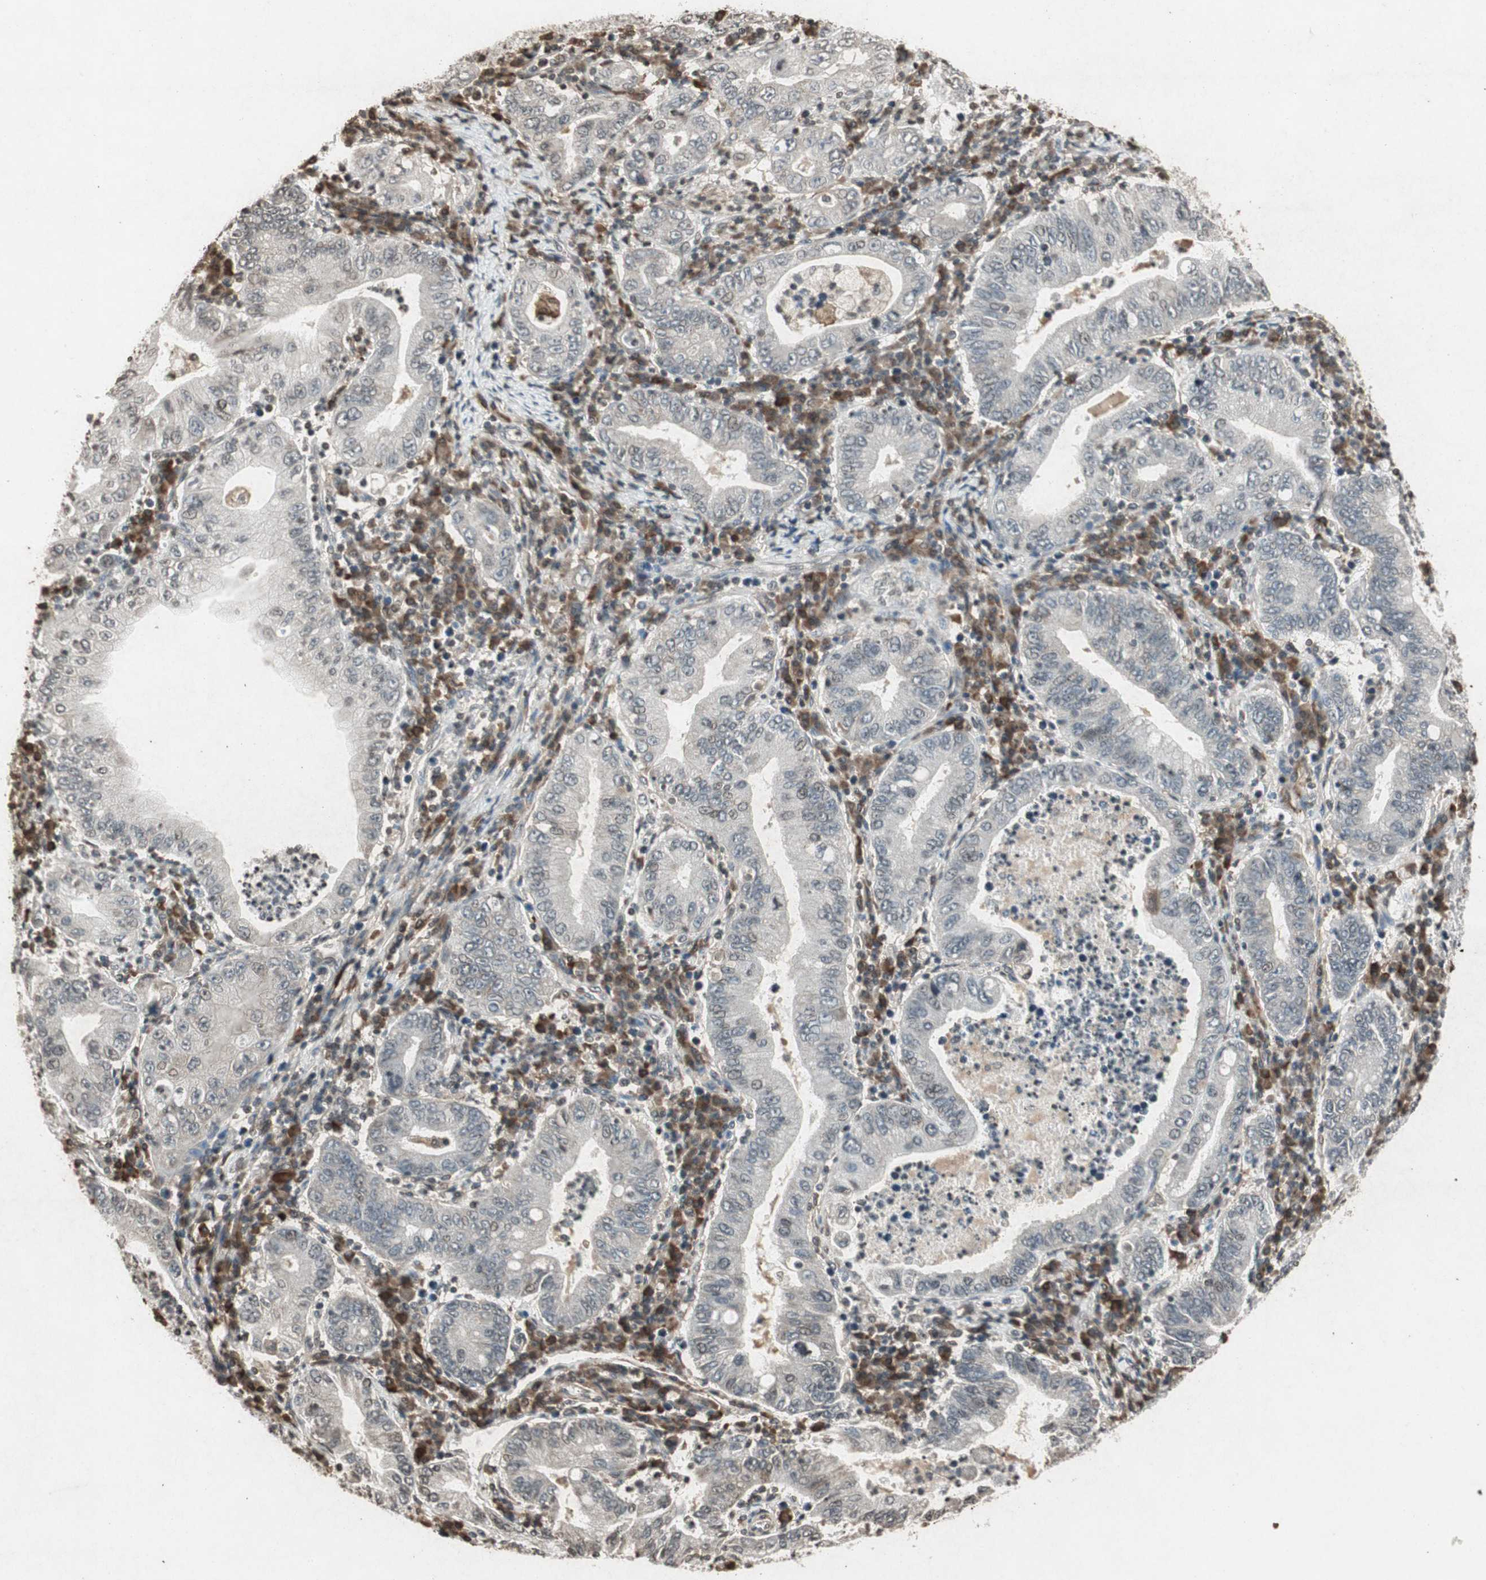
{"staining": {"intensity": "negative", "quantity": "none", "location": "none"}, "tissue": "stomach cancer", "cell_type": "Tumor cells", "image_type": "cancer", "snomed": [{"axis": "morphology", "description": "Normal tissue, NOS"}, {"axis": "morphology", "description": "Adenocarcinoma, NOS"}, {"axis": "topography", "description": "Esophagus"}, {"axis": "topography", "description": "Stomach, upper"}, {"axis": "topography", "description": "Peripheral nerve tissue"}], "caption": "This is an immunohistochemistry micrograph of stomach adenocarcinoma. There is no positivity in tumor cells.", "gene": "PRKG1", "patient": {"sex": "male", "age": 62}}